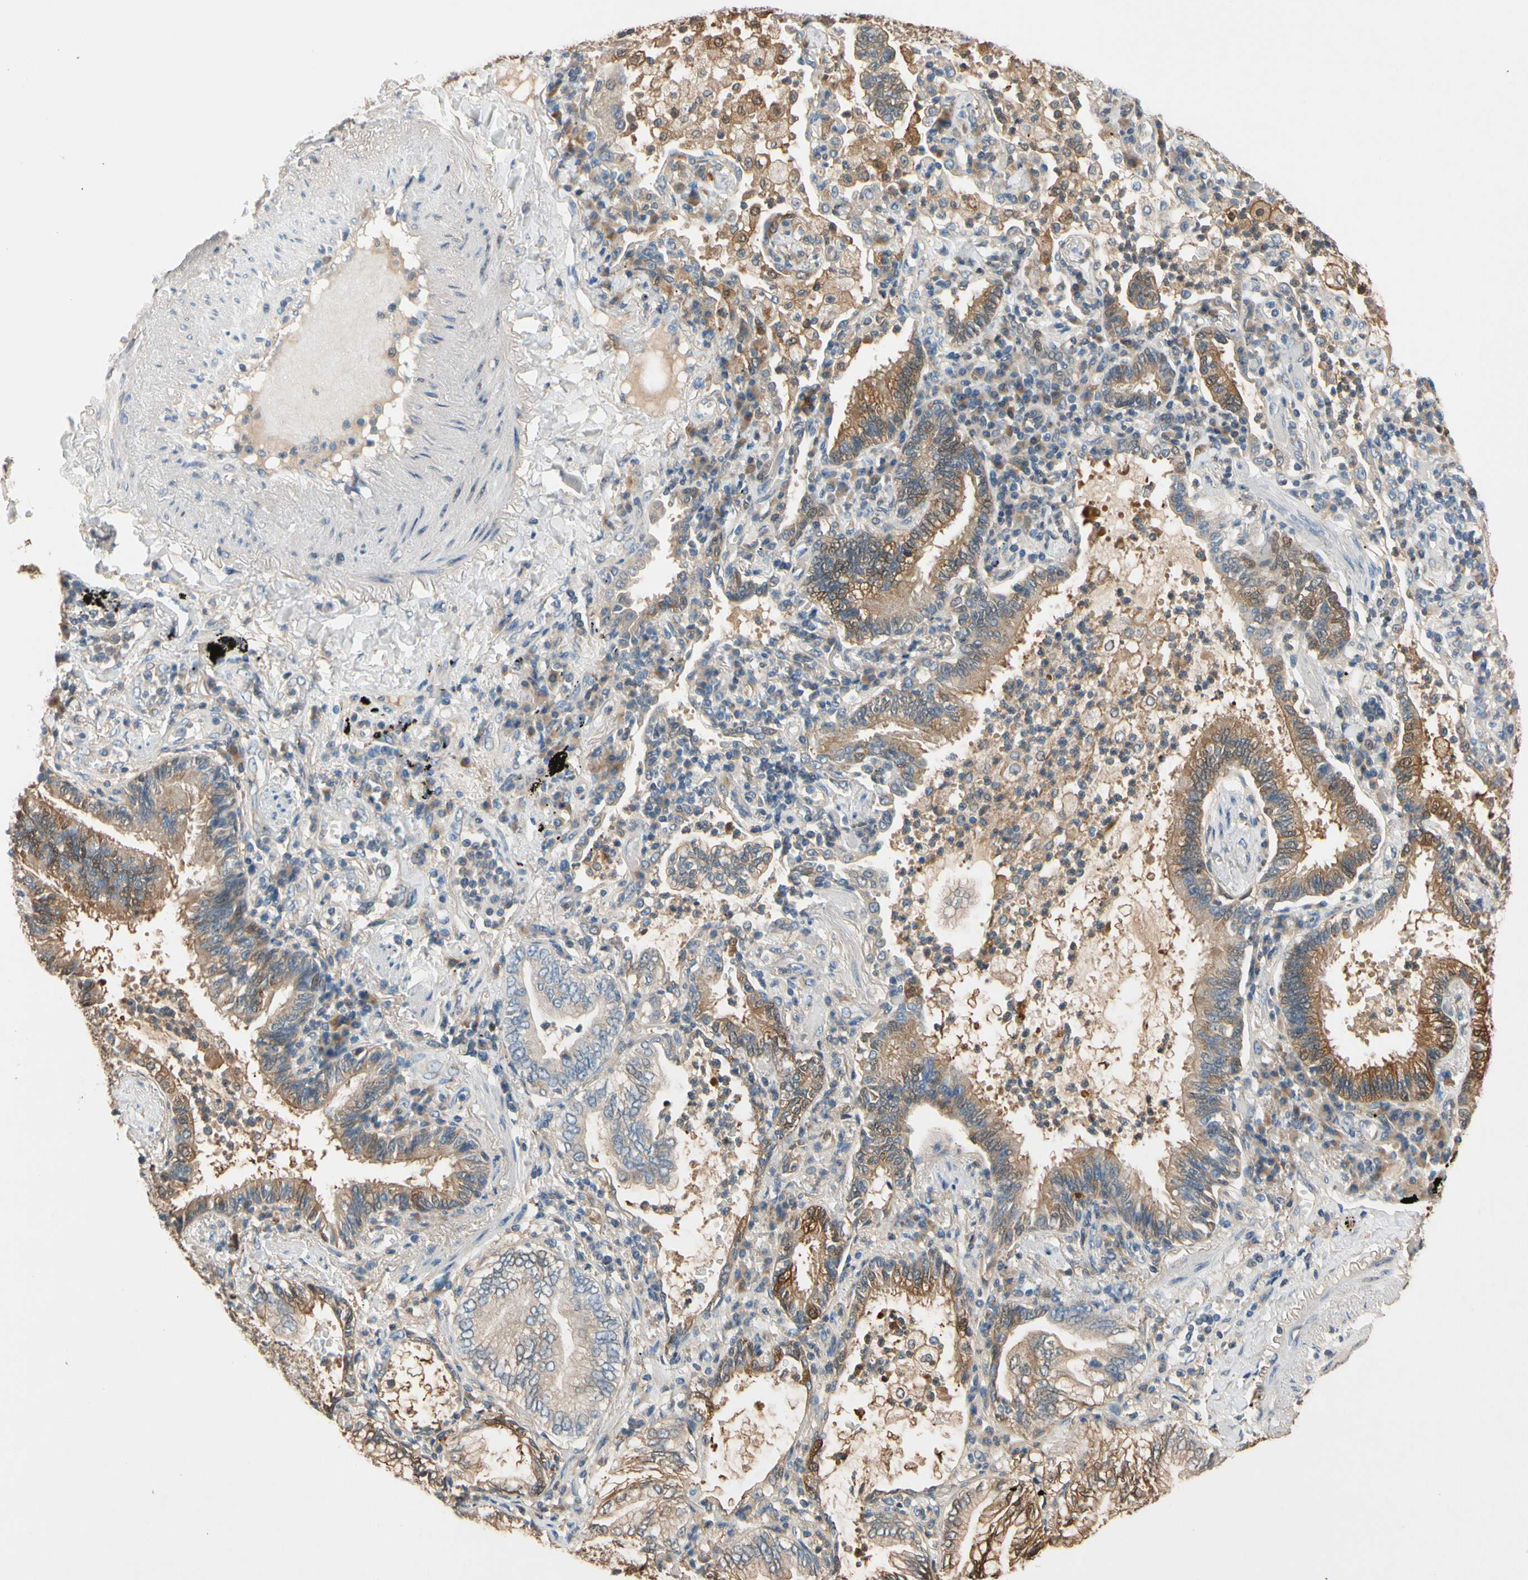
{"staining": {"intensity": "moderate", "quantity": ">75%", "location": "cytoplasmic/membranous"}, "tissue": "lung cancer", "cell_type": "Tumor cells", "image_type": "cancer", "snomed": [{"axis": "morphology", "description": "Normal tissue, NOS"}, {"axis": "morphology", "description": "Adenocarcinoma, NOS"}, {"axis": "topography", "description": "Bronchus"}, {"axis": "topography", "description": "Lung"}], "caption": "A micrograph of human lung adenocarcinoma stained for a protein displays moderate cytoplasmic/membranous brown staining in tumor cells.", "gene": "GPSM2", "patient": {"sex": "female", "age": 70}}